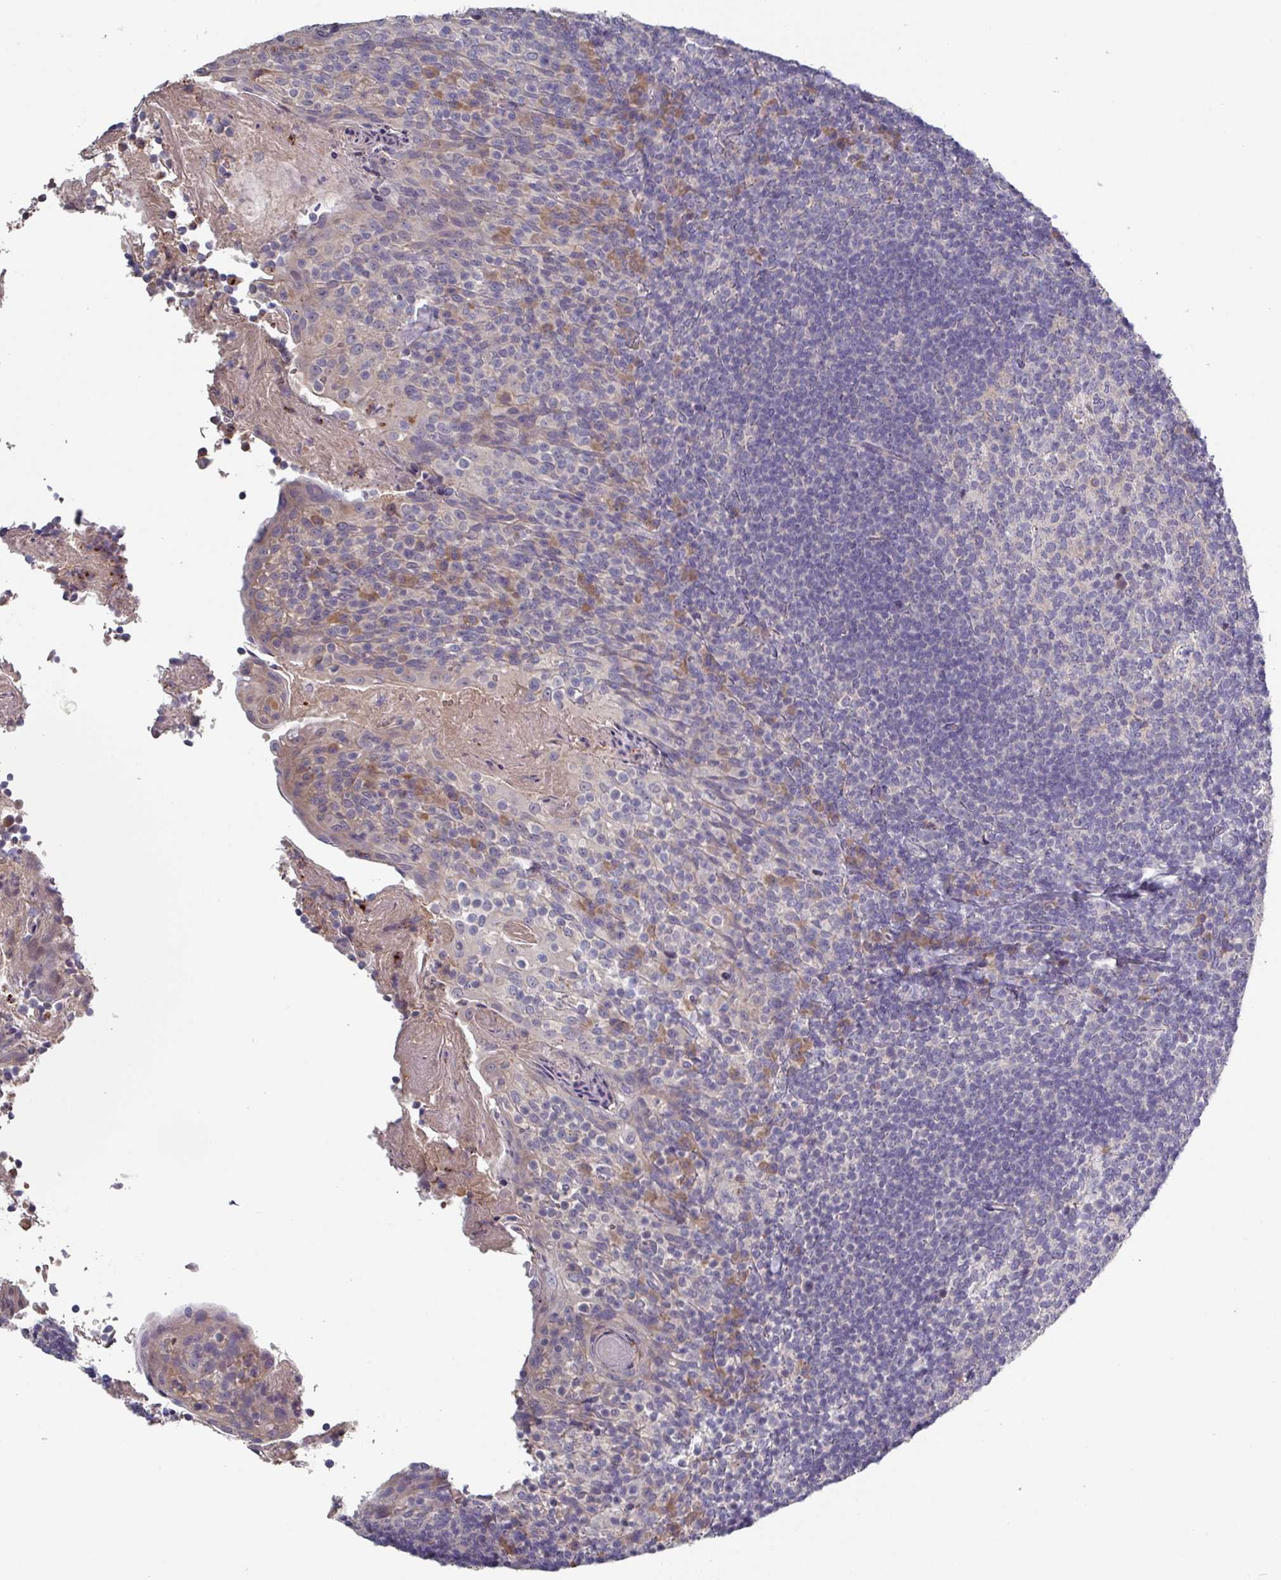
{"staining": {"intensity": "negative", "quantity": "none", "location": "none"}, "tissue": "tonsil", "cell_type": "Germinal center cells", "image_type": "normal", "snomed": [{"axis": "morphology", "description": "Normal tissue, NOS"}, {"axis": "topography", "description": "Tonsil"}], "caption": "A high-resolution histopathology image shows immunohistochemistry staining of unremarkable tonsil, which shows no significant positivity in germinal center cells.", "gene": "PRAMEF7", "patient": {"sex": "female", "age": 10}}